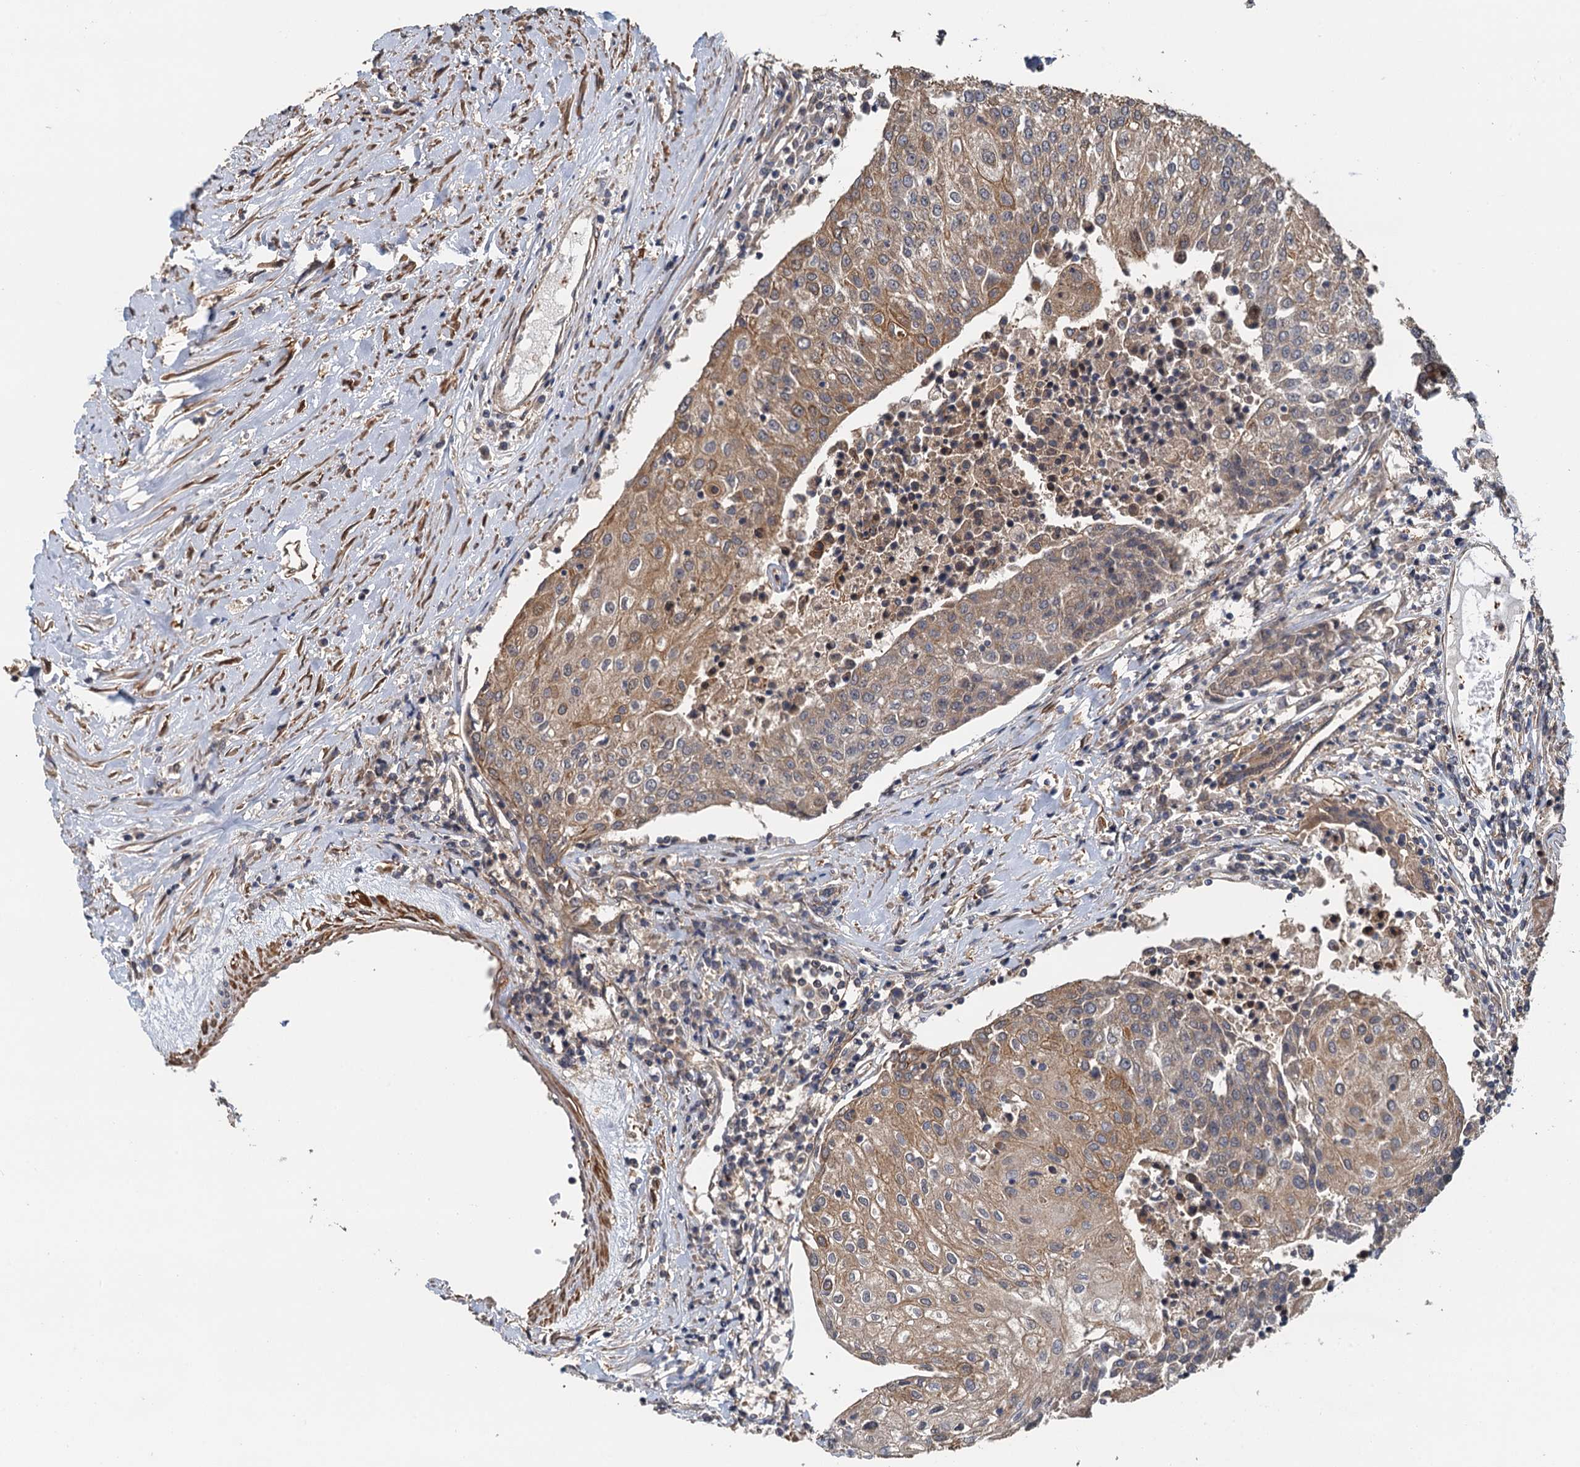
{"staining": {"intensity": "moderate", "quantity": ">75%", "location": "cytoplasmic/membranous"}, "tissue": "urothelial cancer", "cell_type": "Tumor cells", "image_type": "cancer", "snomed": [{"axis": "morphology", "description": "Urothelial carcinoma, High grade"}, {"axis": "topography", "description": "Urinary bladder"}], "caption": "IHC image of urothelial cancer stained for a protein (brown), which shows medium levels of moderate cytoplasmic/membranous staining in approximately >75% of tumor cells.", "gene": "MEAK7", "patient": {"sex": "female", "age": 85}}